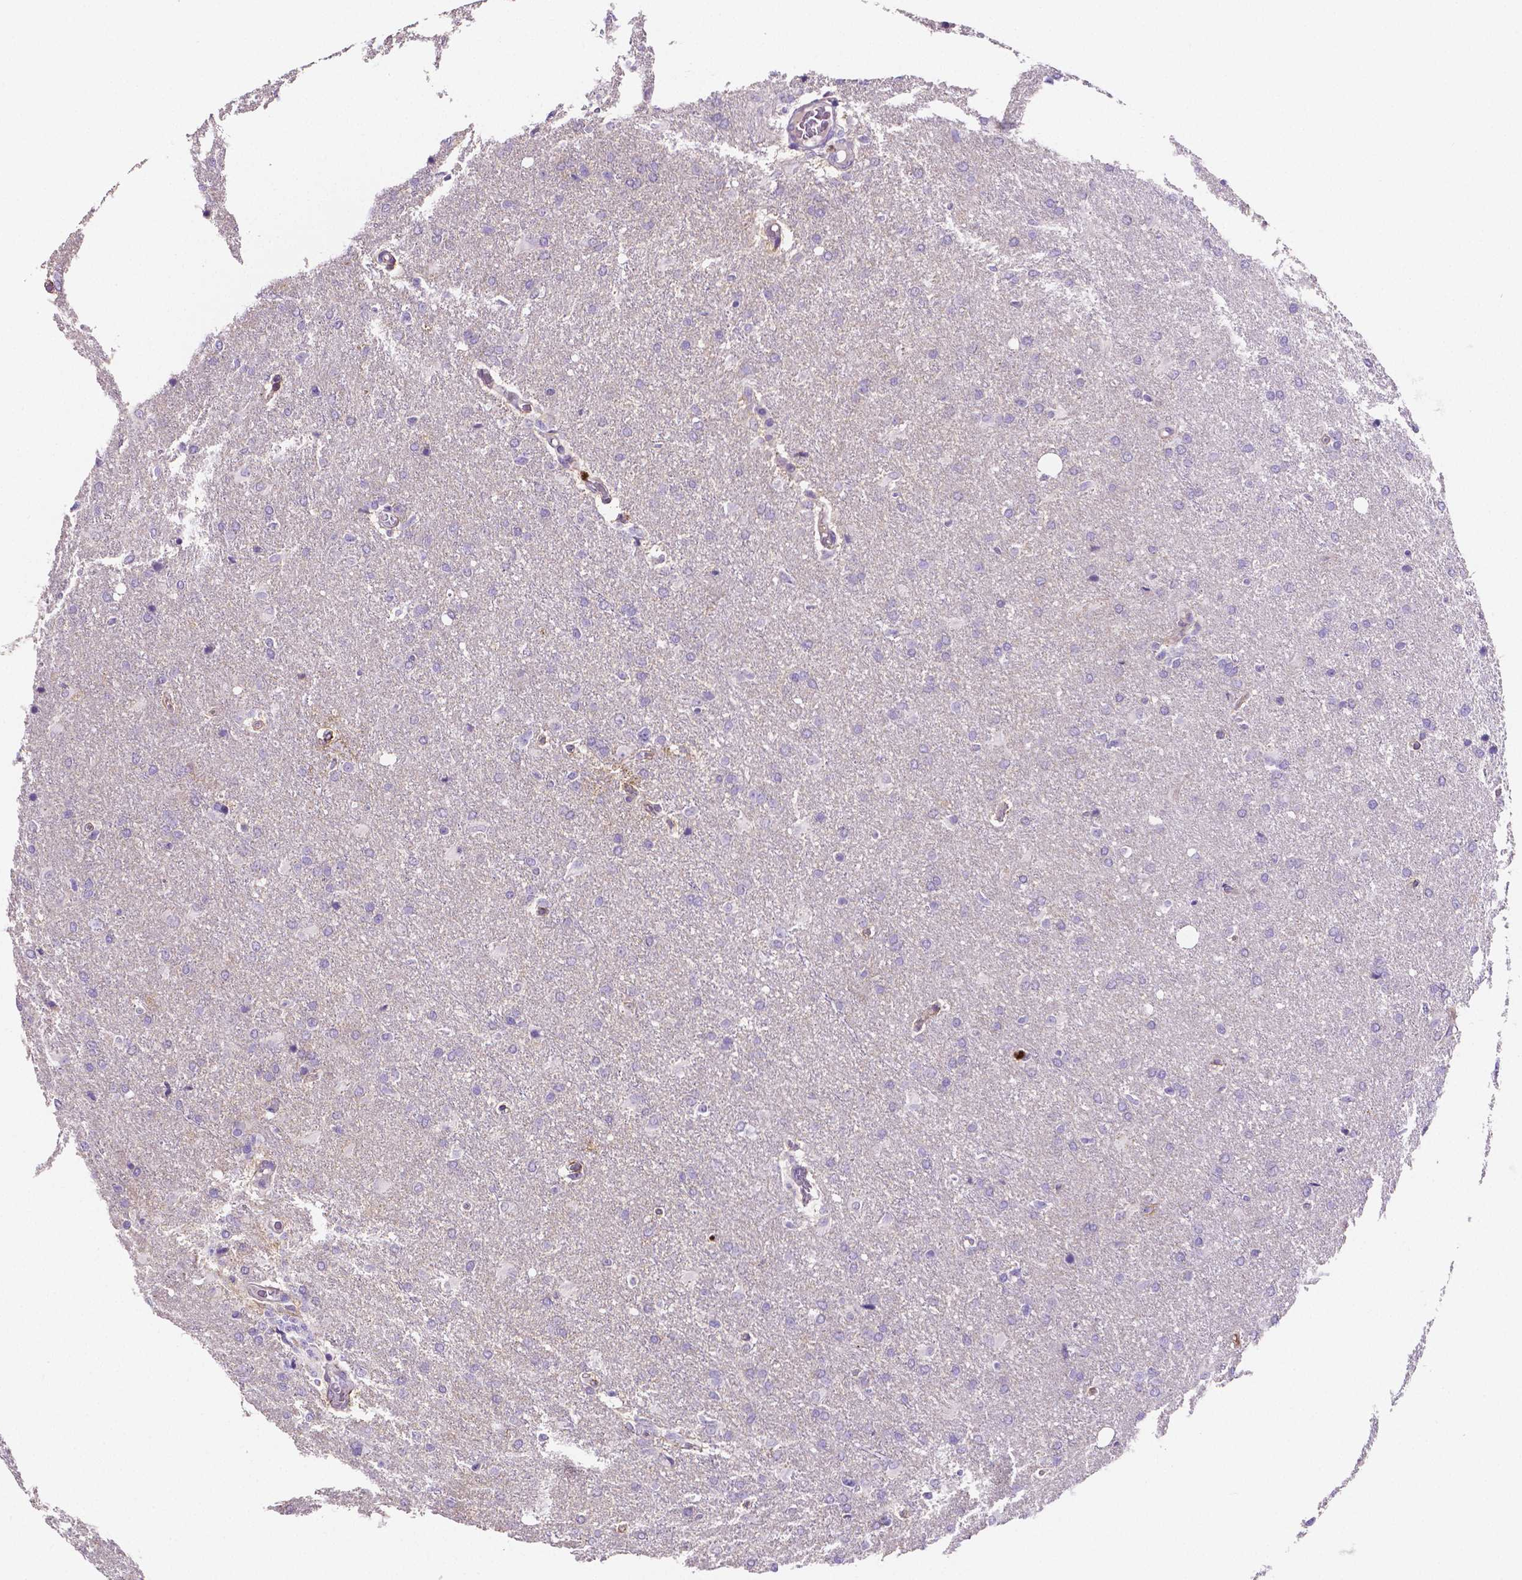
{"staining": {"intensity": "negative", "quantity": "none", "location": "none"}, "tissue": "glioma", "cell_type": "Tumor cells", "image_type": "cancer", "snomed": [{"axis": "morphology", "description": "Glioma, malignant, High grade"}, {"axis": "topography", "description": "Brain"}], "caption": "A photomicrograph of human high-grade glioma (malignant) is negative for staining in tumor cells. Nuclei are stained in blue.", "gene": "MMP9", "patient": {"sex": "male", "age": 68}}